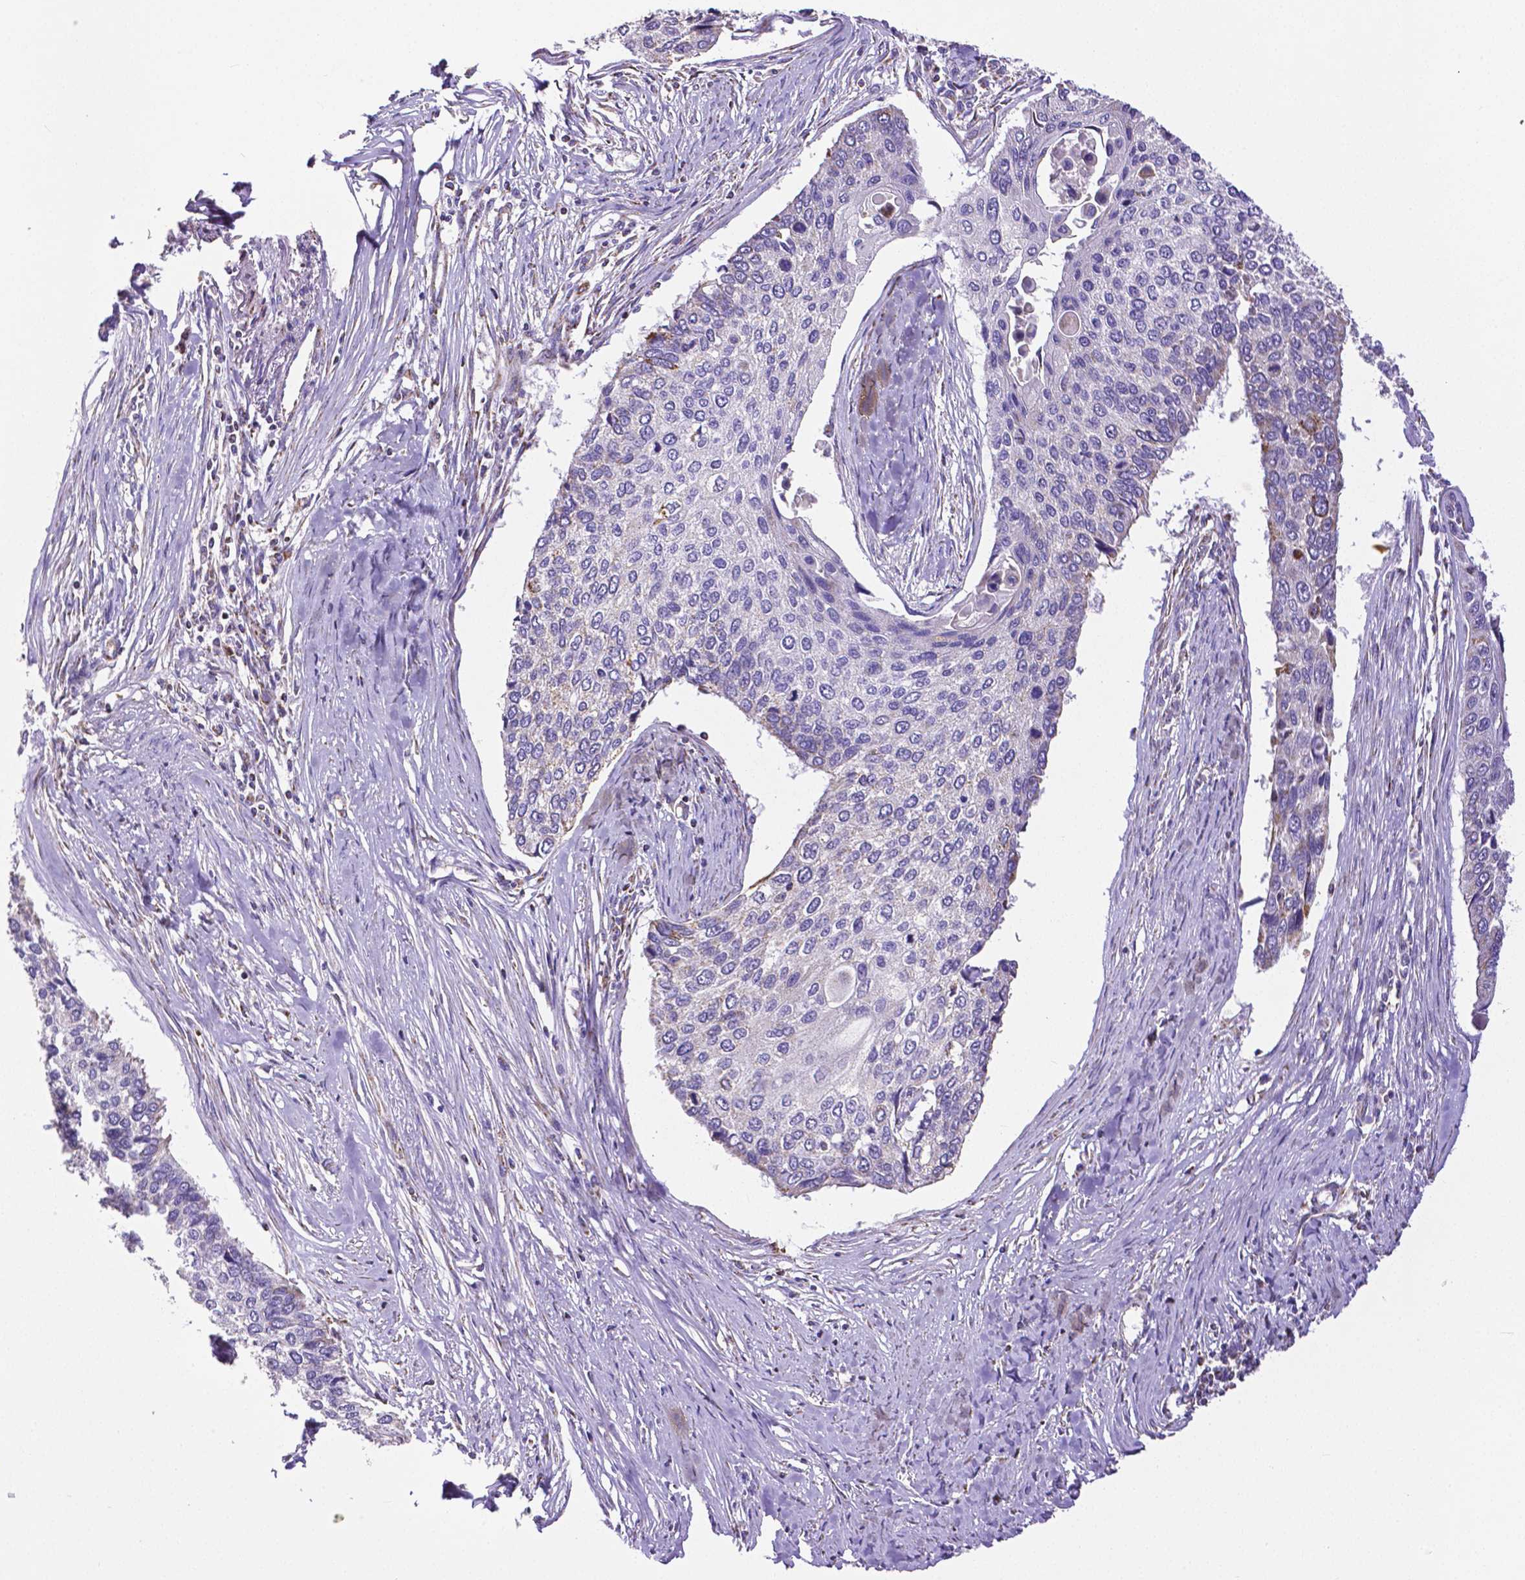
{"staining": {"intensity": "moderate", "quantity": "<25%", "location": "cytoplasmic/membranous"}, "tissue": "lung cancer", "cell_type": "Tumor cells", "image_type": "cancer", "snomed": [{"axis": "morphology", "description": "Squamous cell carcinoma, NOS"}, {"axis": "morphology", "description": "Squamous cell carcinoma, metastatic, NOS"}, {"axis": "topography", "description": "Lung"}], "caption": "Tumor cells reveal low levels of moderate cytoplasmic/membranous positivity in approximately <25% of cells in human lung cancer (metastatic squamous cell carcinoma). (Stains: DAB (3,3'-diaminobenzidine) in brown, nuclei in blue, Microscopy: brightfield microscopy at high magnification).", "gene": "MACC1", "patient": {"sex": "male", "age": 63}}